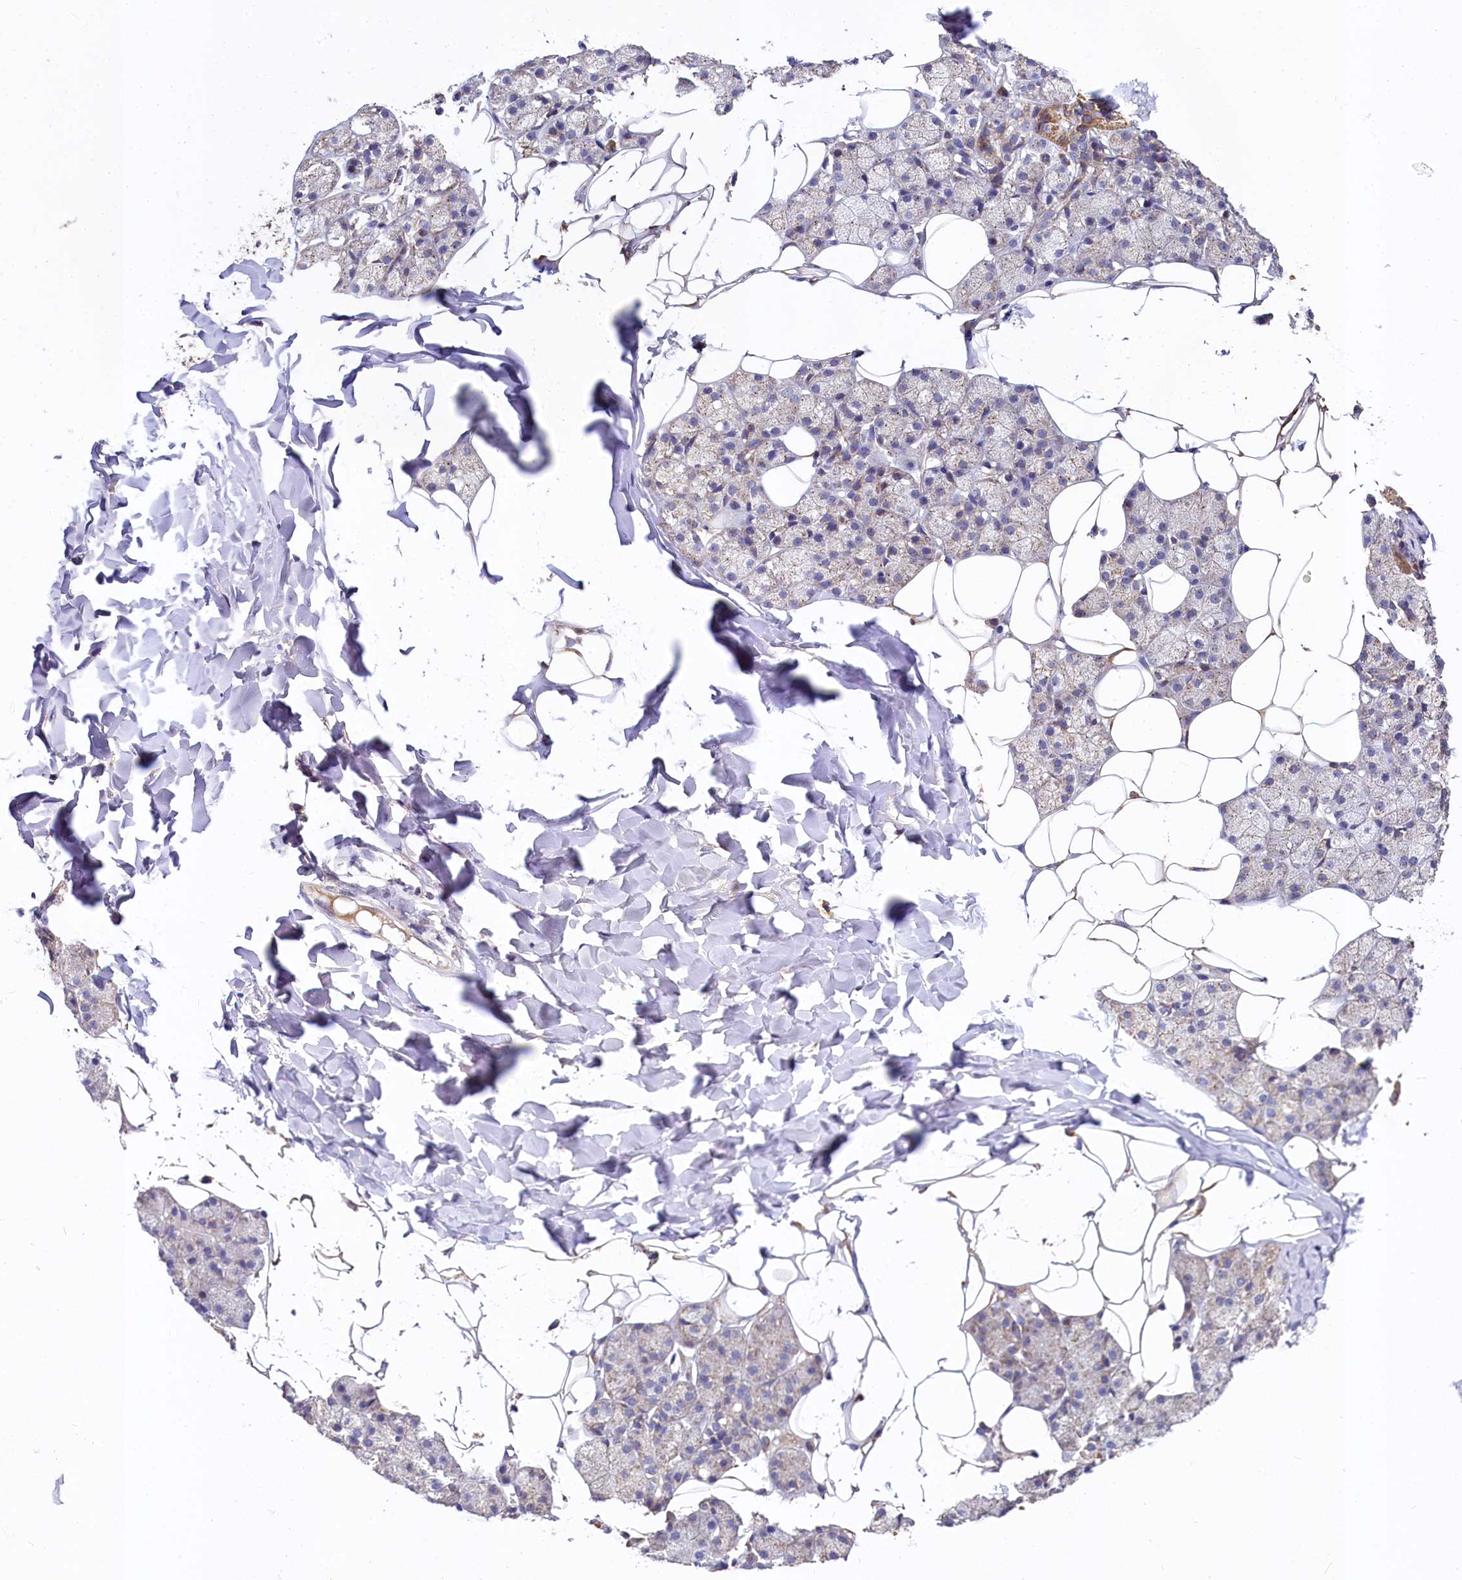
{"staining": {"intensity": "moderate", "quantity": "<25%", "location": "cytoplasmic/membranous"}, "tissue": "salivary gland", "cell_type": "Glandular cells", "image_type": "normal", "snomed": [{"axis": "morphology", "description": "Normal tissue, NOS"}, {"axis": "topography", "description": "Salivary gland"}], "caption": "High-magnification brightfield microscopy of normal salivary gland stained with DAB (brown) and counterstained with hematoxylin (blue). glandular cells exhibit moderate cytoplasmic/membranous expression is identified in about<25% of cells. (IHC, brightfield microscopy, high magnification).", "gene": "SPRYD3", "patient": {"sex": "female", "age": 33}}